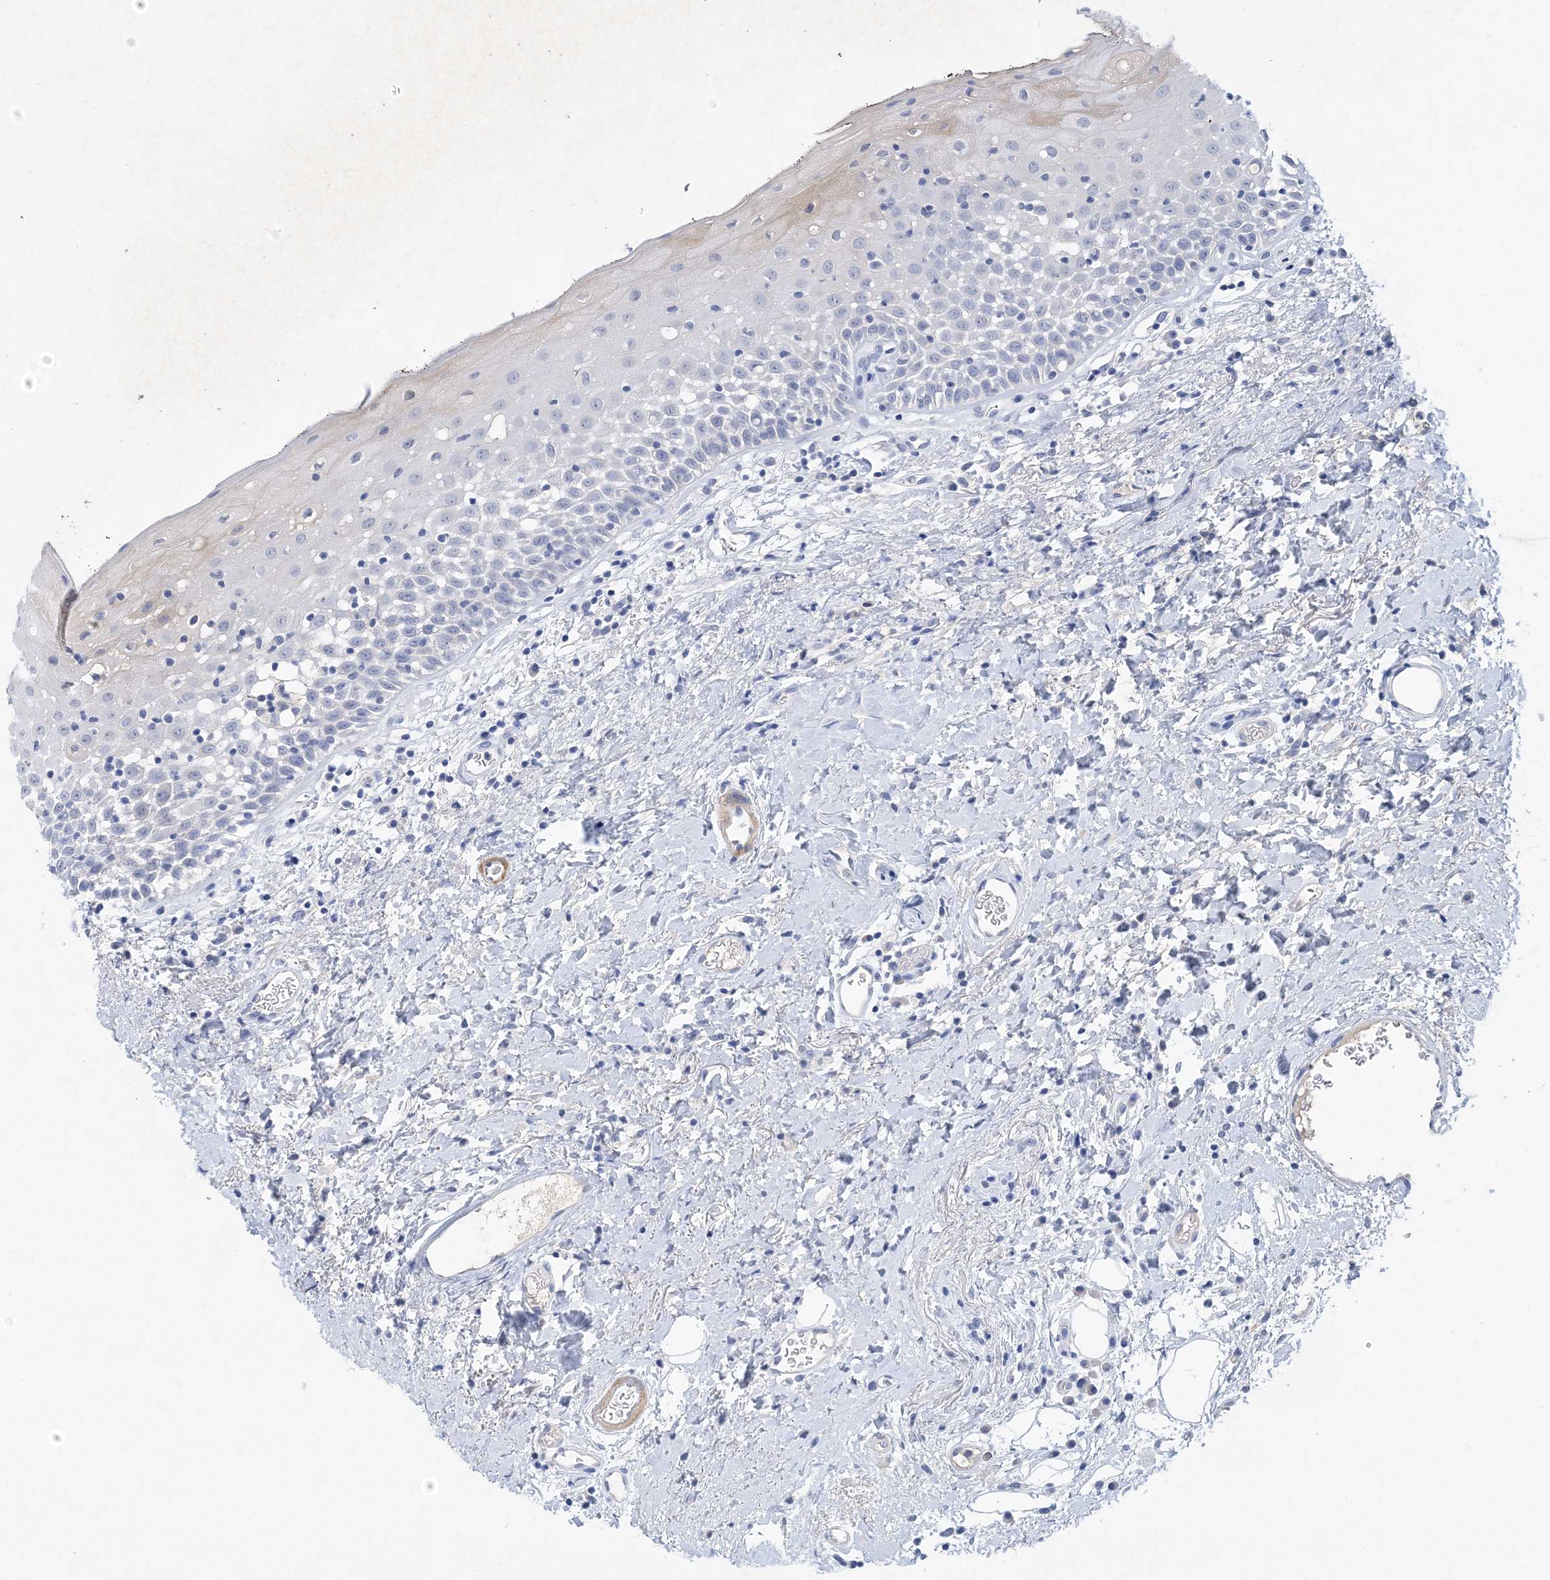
{"staining": {"intensity": "weak", "quantity": "<25%", "location": "cytoplasmic/membranous"}, "tissue": "oral mucosa", "cell_type": "Squamous epithelial cells", "image_type": "normal", "snomed": [{"axis": "morphology", "description": "Normal tissue, NOS"}, {"axis": "topography", "description": "Oral tissue"}], "caption": "This is an IHC micrograph of normal human oral mucosa. There is no staining in squamous epithelial cells.", "gene": "C11orf58", "patient": {"sex": "male", "age": 74}}